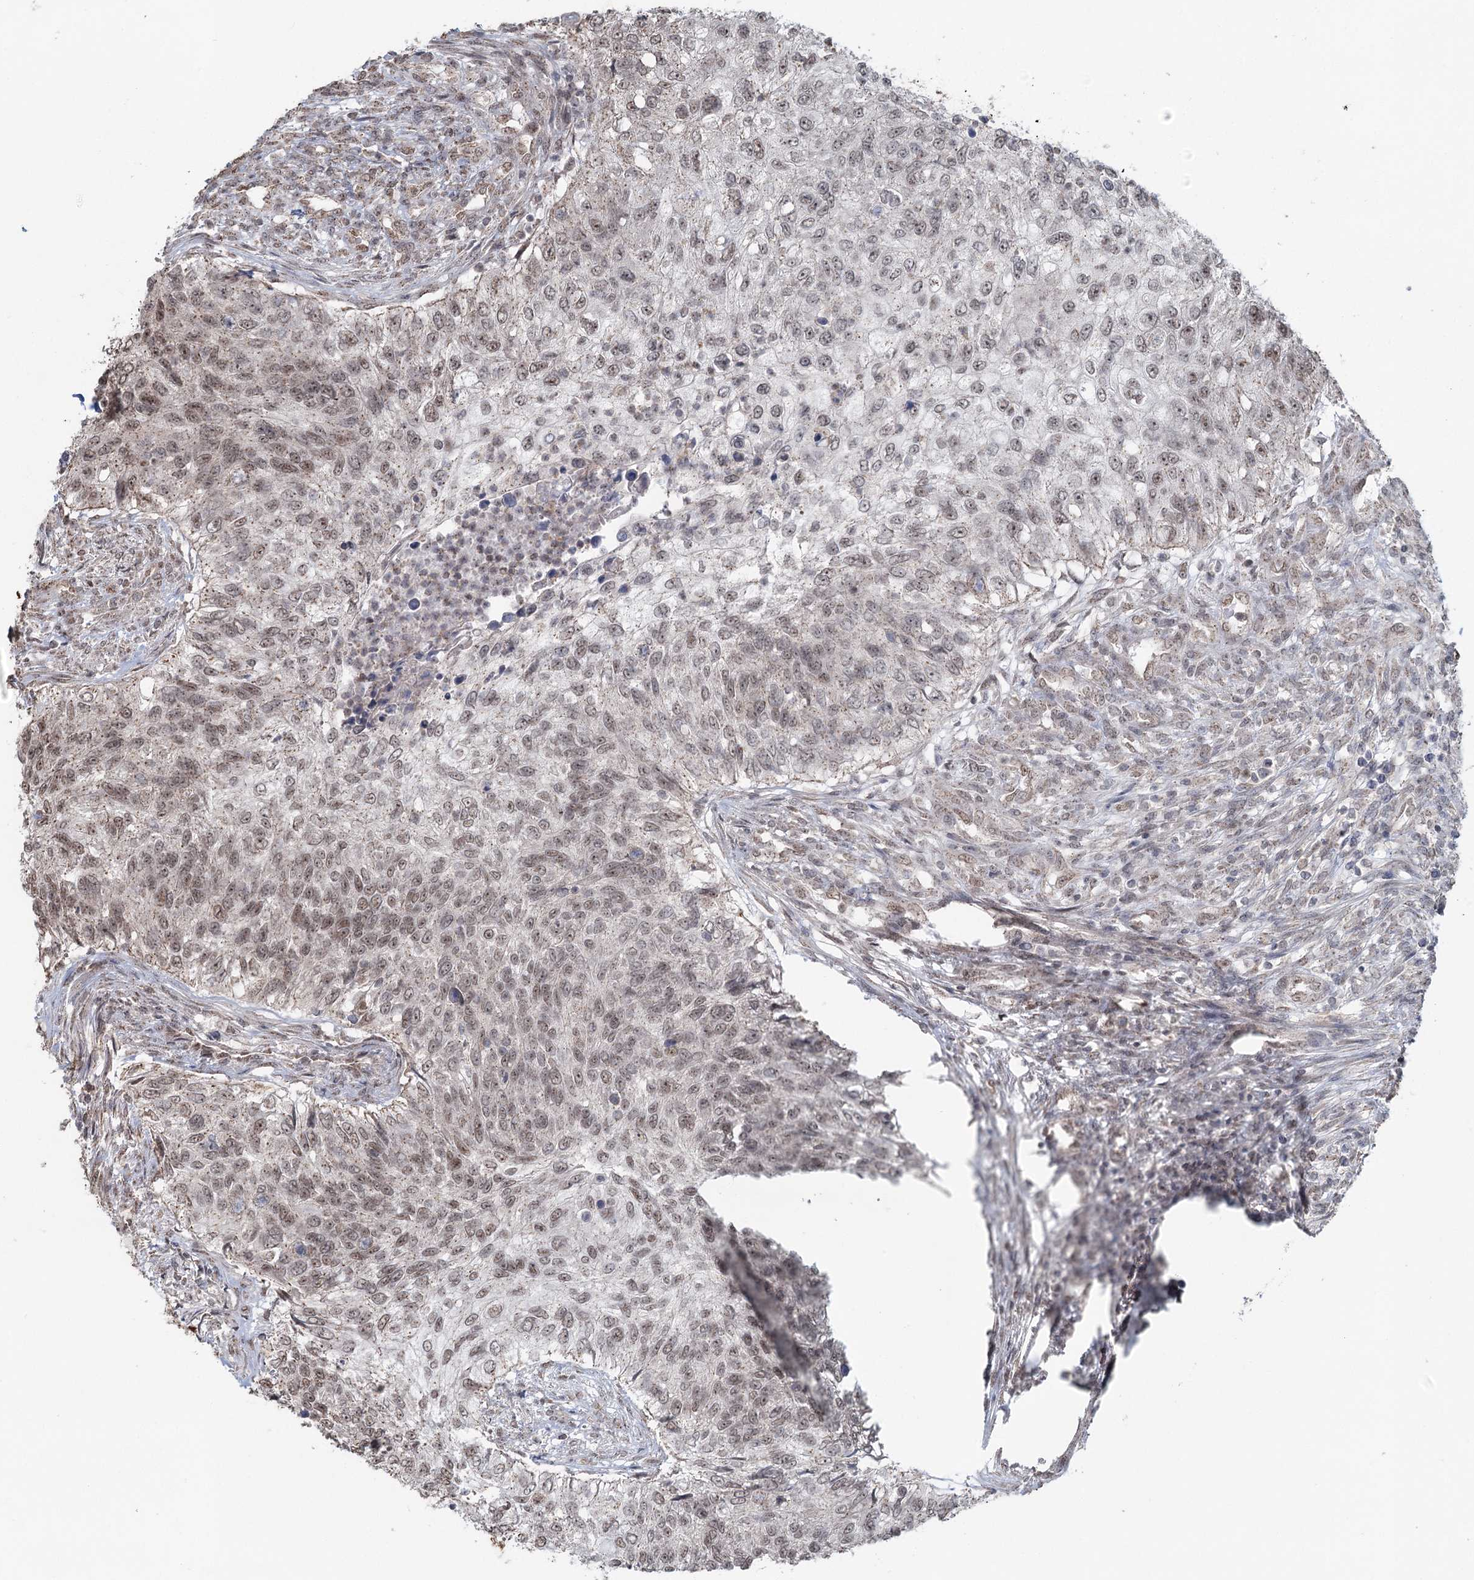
{"staining": {"intensity": "weak", "quantity": "<25%", "location": "nuclear"}, "tissue": "urothelial cancer", "cell_type": "Tumor cells", "image_type": "cancer", "snomed": [{"axis": "morphology", "description": "Urothelial carcinoma, High grade"}, {"axis": "topography", "description": "Urinary bladder"}], "caption": "Immunohistochemistry image of urothelial cancer stained for a protein (brown), which reveals no positivity in tumor cells. Nuclei are stained in blue.", "gene": "GPALPP1", "patient": {"sex": "female", "age": 60}}